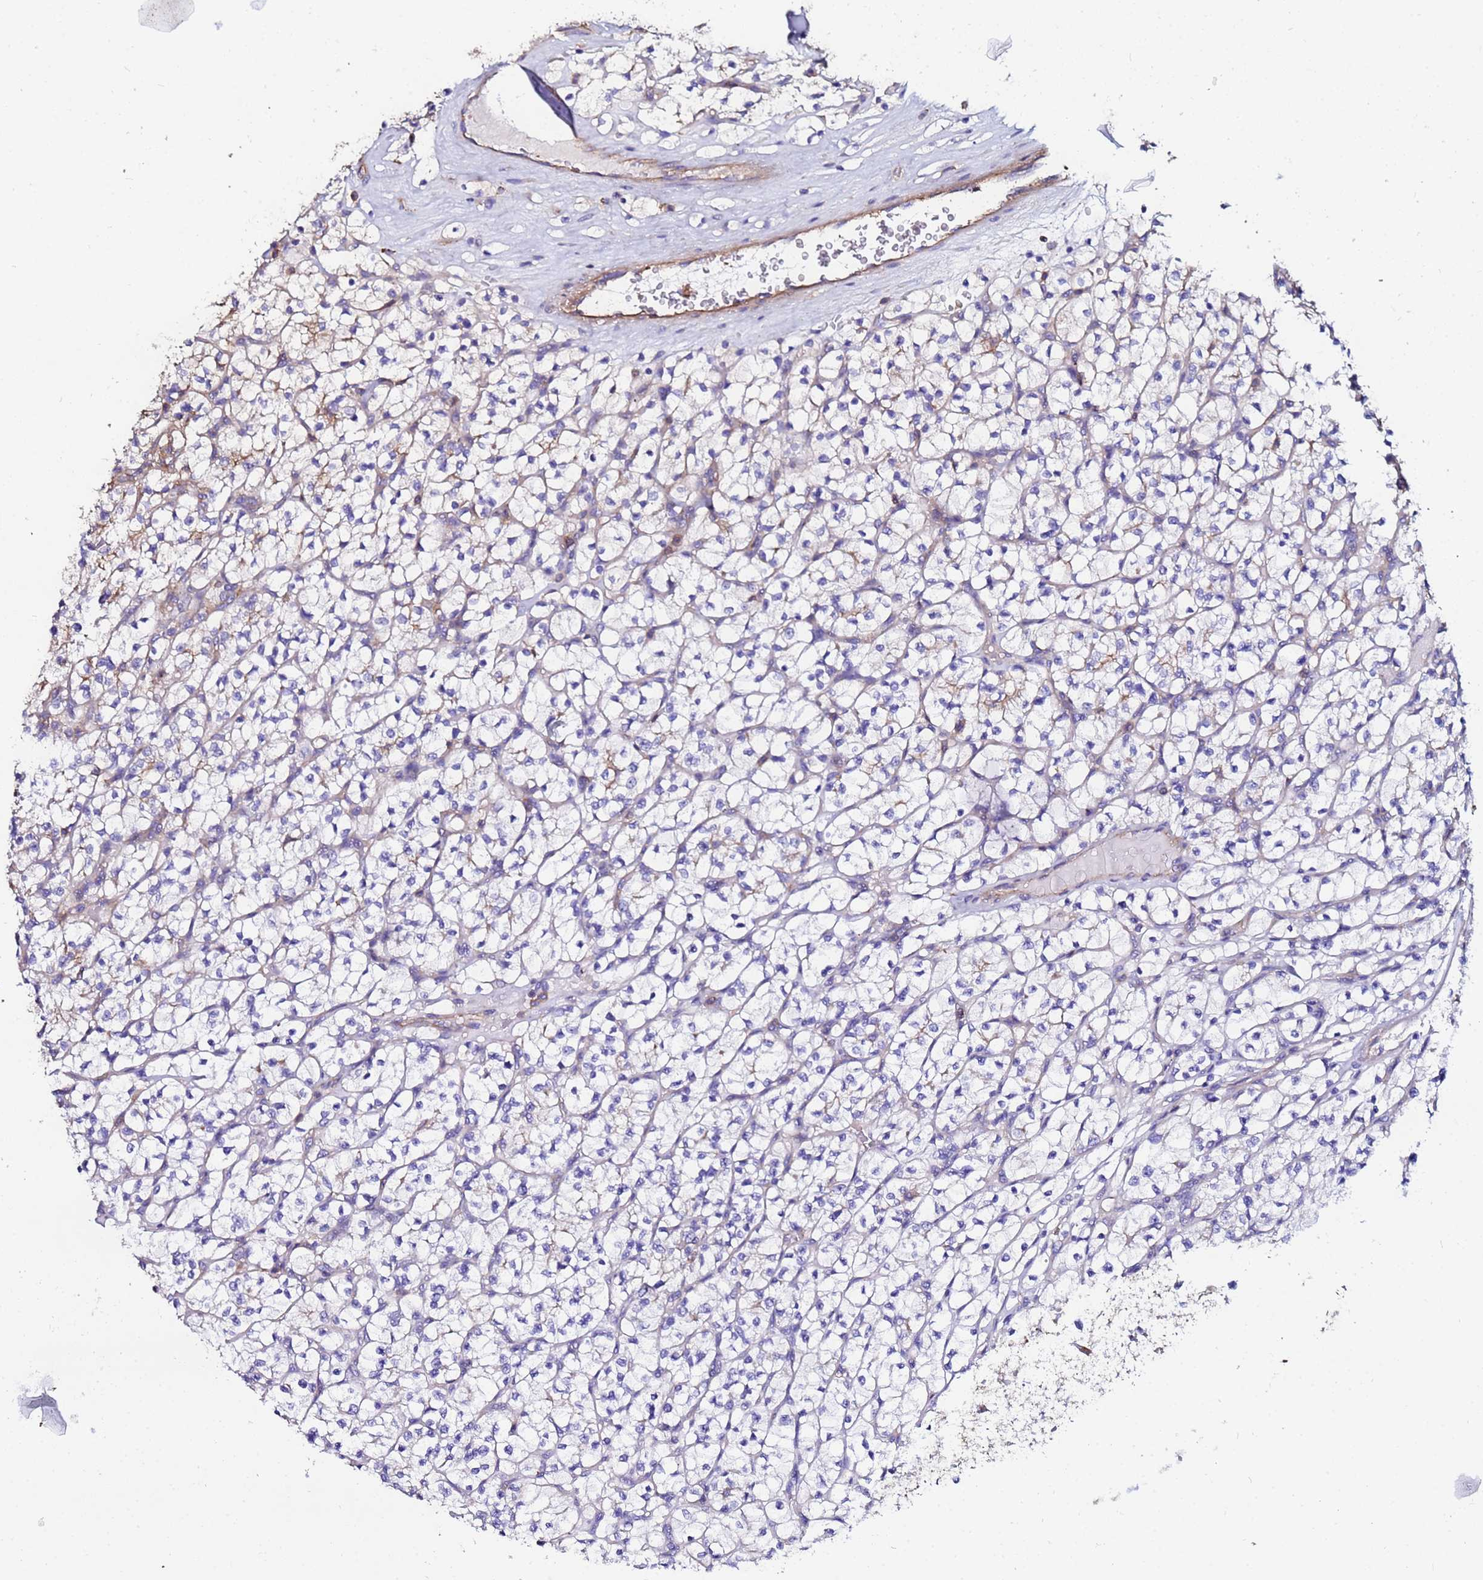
{"staining": {"intensity": "weak", "quantity": "<25%", "location": "cytoplasmic/membranous"}, "tissue": "renal cancer", "cell_type": "Tumor cells", "image_type": "cancer", "snomed": [{"axis": "morphology", "description": "Adenocarcinoma, NOS"}, {"axis": "topography", "description": "Kidney"}], "caption": "This is an IHC image of renal cancer. There is no positivity in tumor cells.", "gene": "POTEE", "patient": {"sex": "female", "age": 64}}